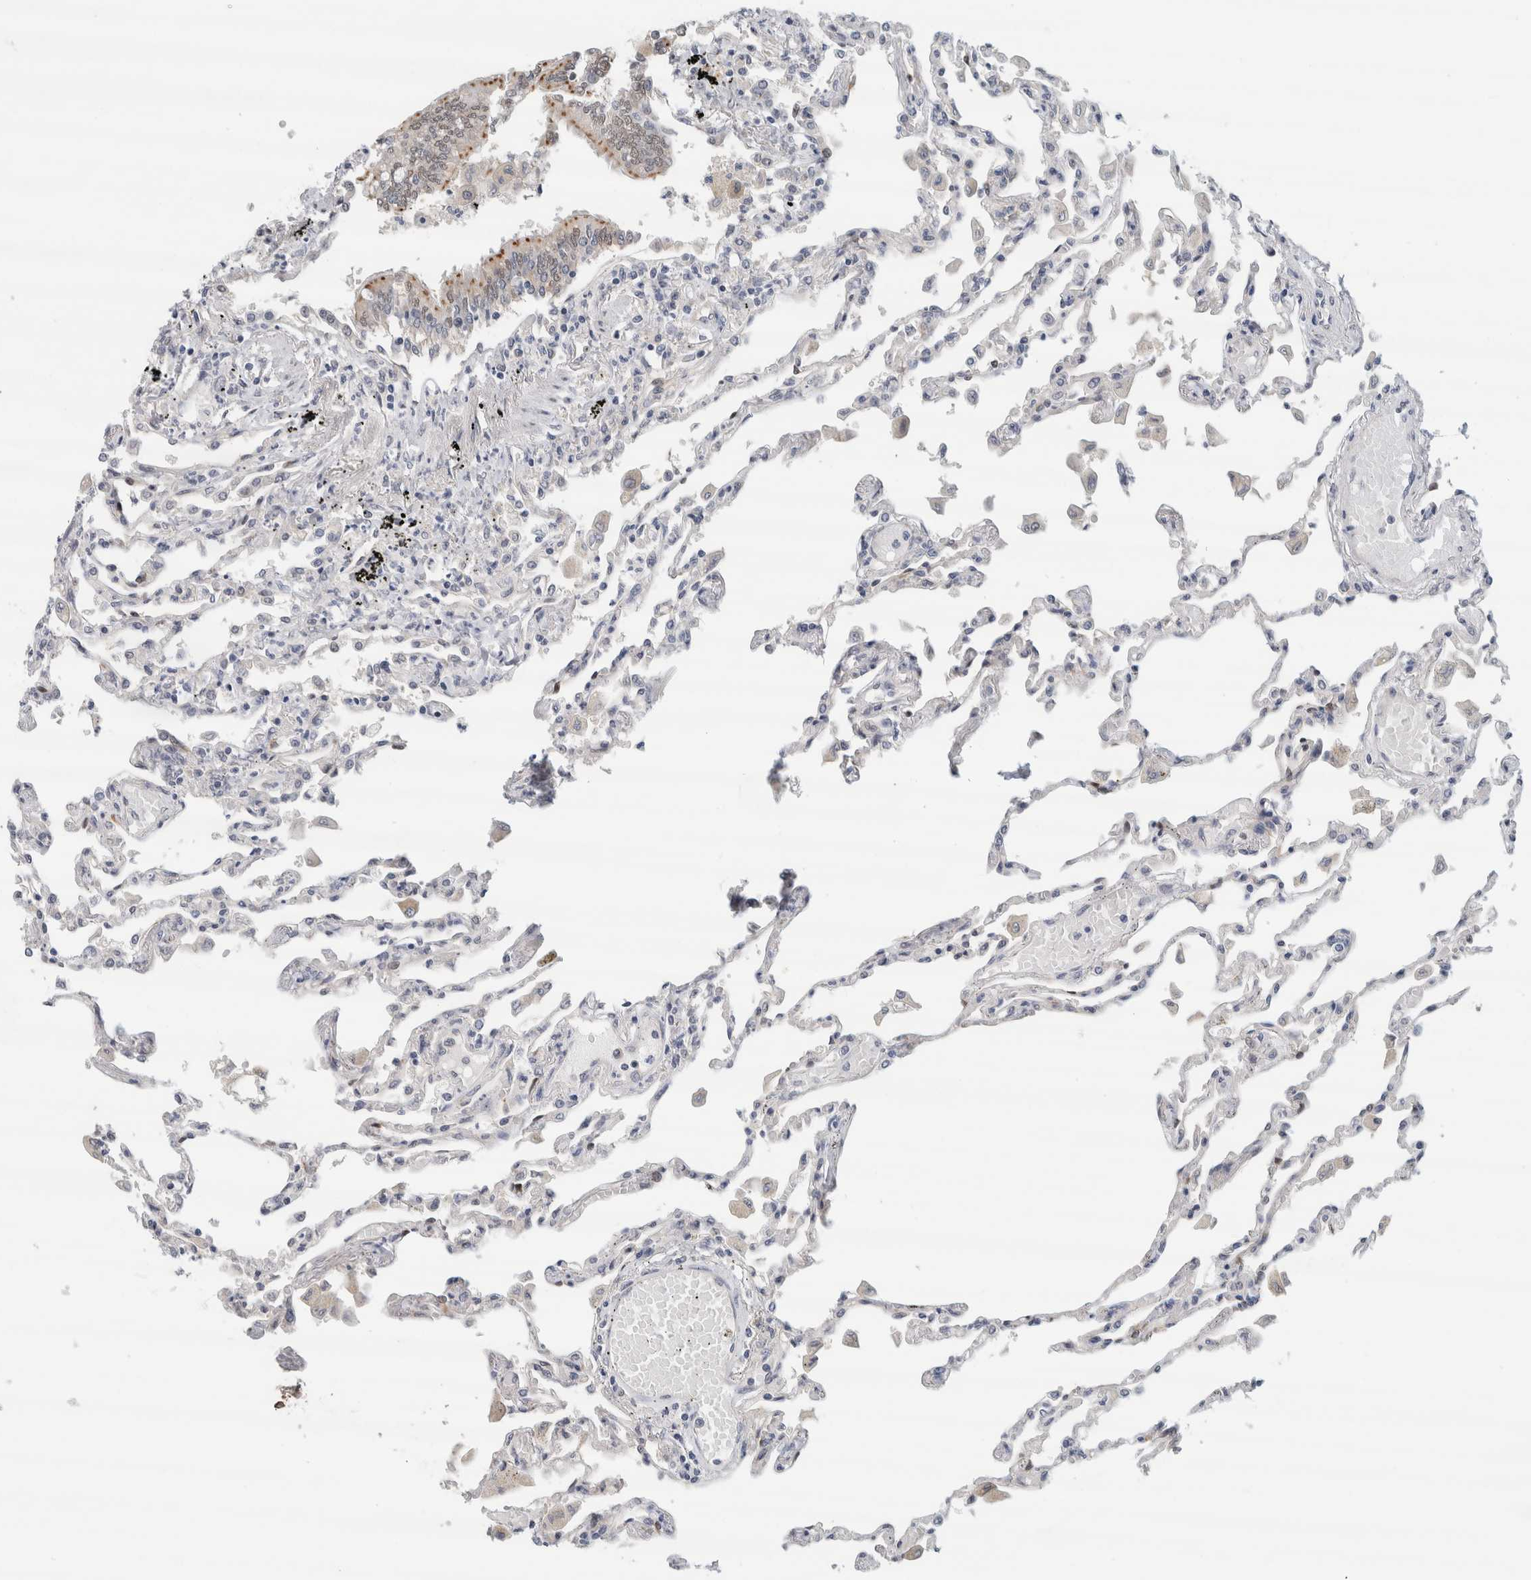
{"staining": {"intensity": "weak", "quantity": "<25%", "location": "cytoplasmic/membranous"}, "tissue": "lung", "cell_type": "Alveolar cells", "image_type": "normal", "snomed": [{"axis": "morphology", "description": "Normal tissue, NOS"}, {"axis": "topography", "description": "Bronchus"}, {"axis": "topography", "description": "Lung"}], "caption": "DAB immunohistochemical staining of benign lung exhibits no significant staining in alveolar cells.", "gene": "EIF4G3", "patient": {"sex": "female", "age": 49}}